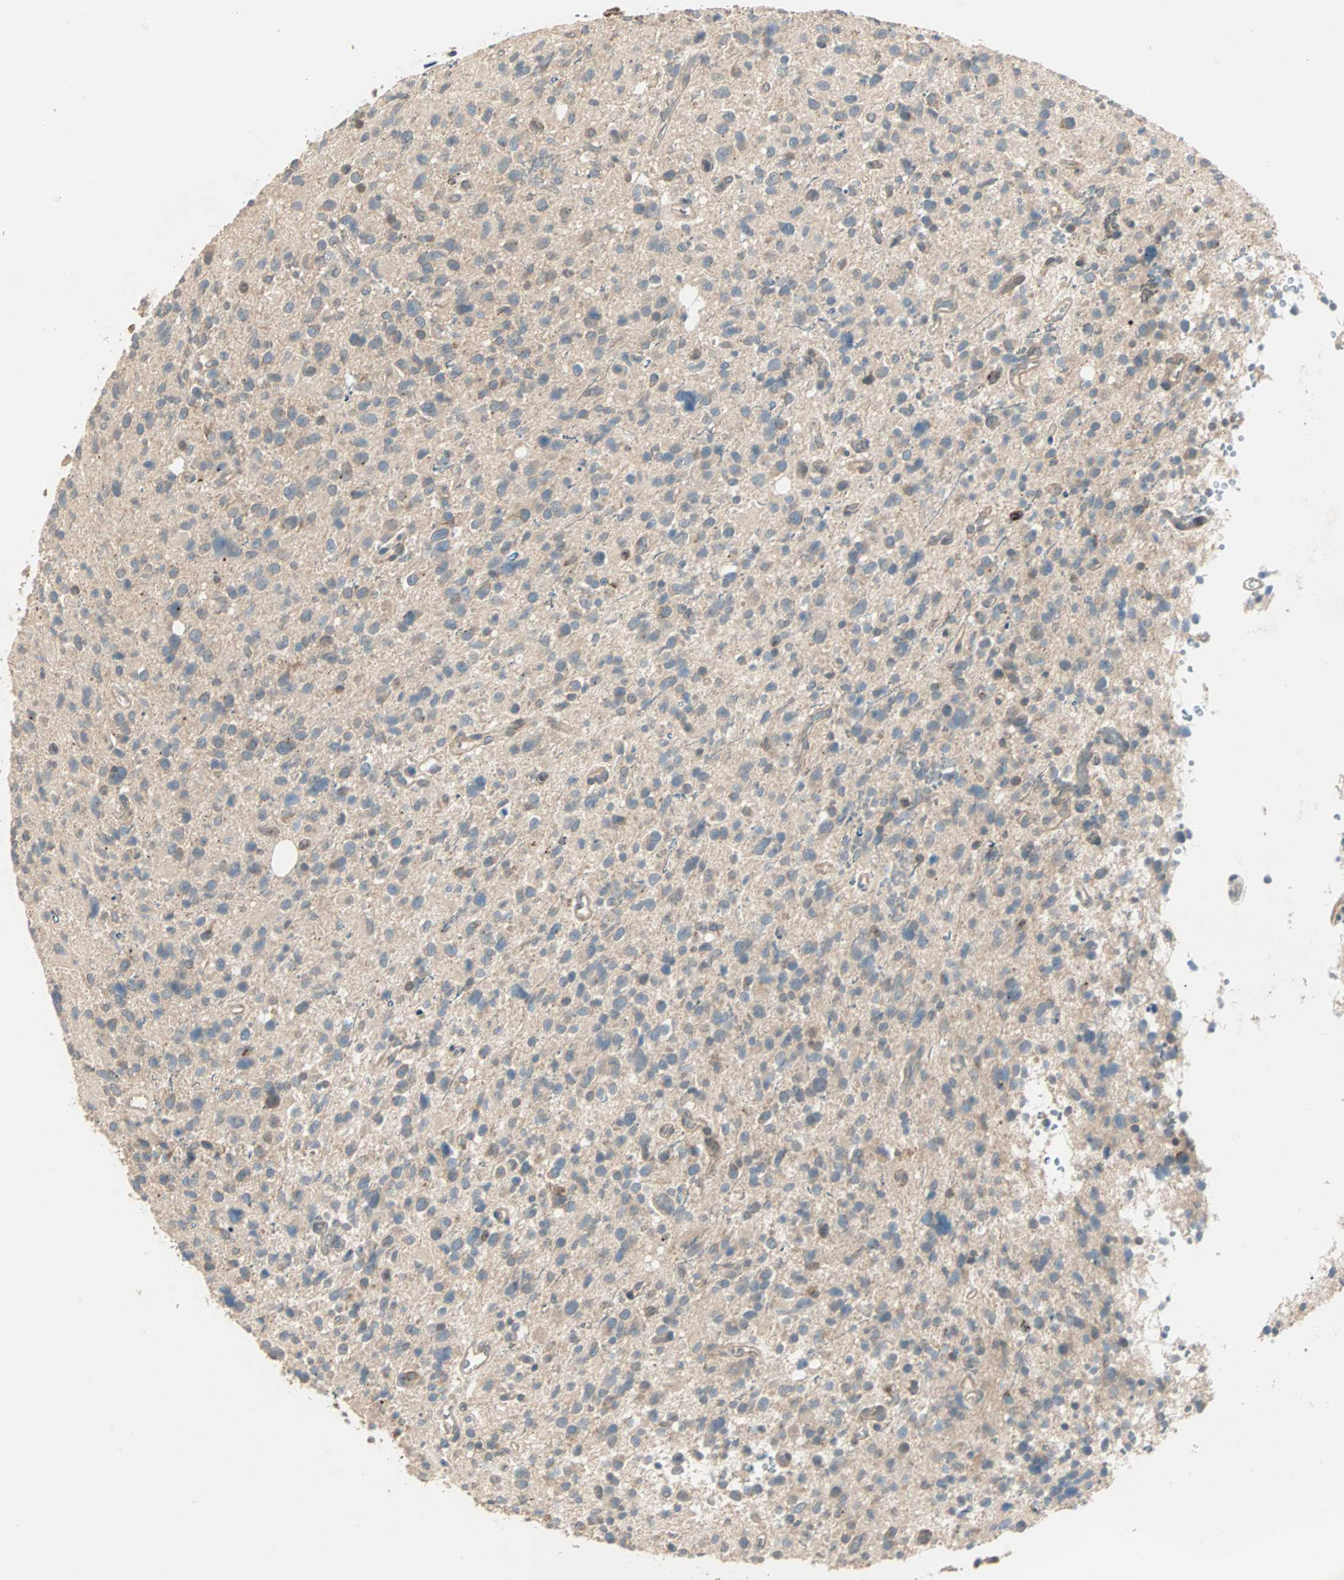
{"staining": {"intensity": "weak", "quantity": ">75%", "location": "cytoplasmic/membranous"}, "tissue": "glioma", "cell_type": "Tumor cells", "image_type": "cancer", "snomed": [{"axis": "morphology", "description": "Glioma, malignant, High grade"}, {"axis": "topography", "description": "Brain"}], "caption": "IHC photomicrograph of malignant glioma (high-grade) stained for a protein (brown), which exhibits low levels of weak cytoplasmic/membranous positivity in approximately >75% of tumor cells.", "gene": "TTF2", "patient": {"sex": "male", "age": 48}}